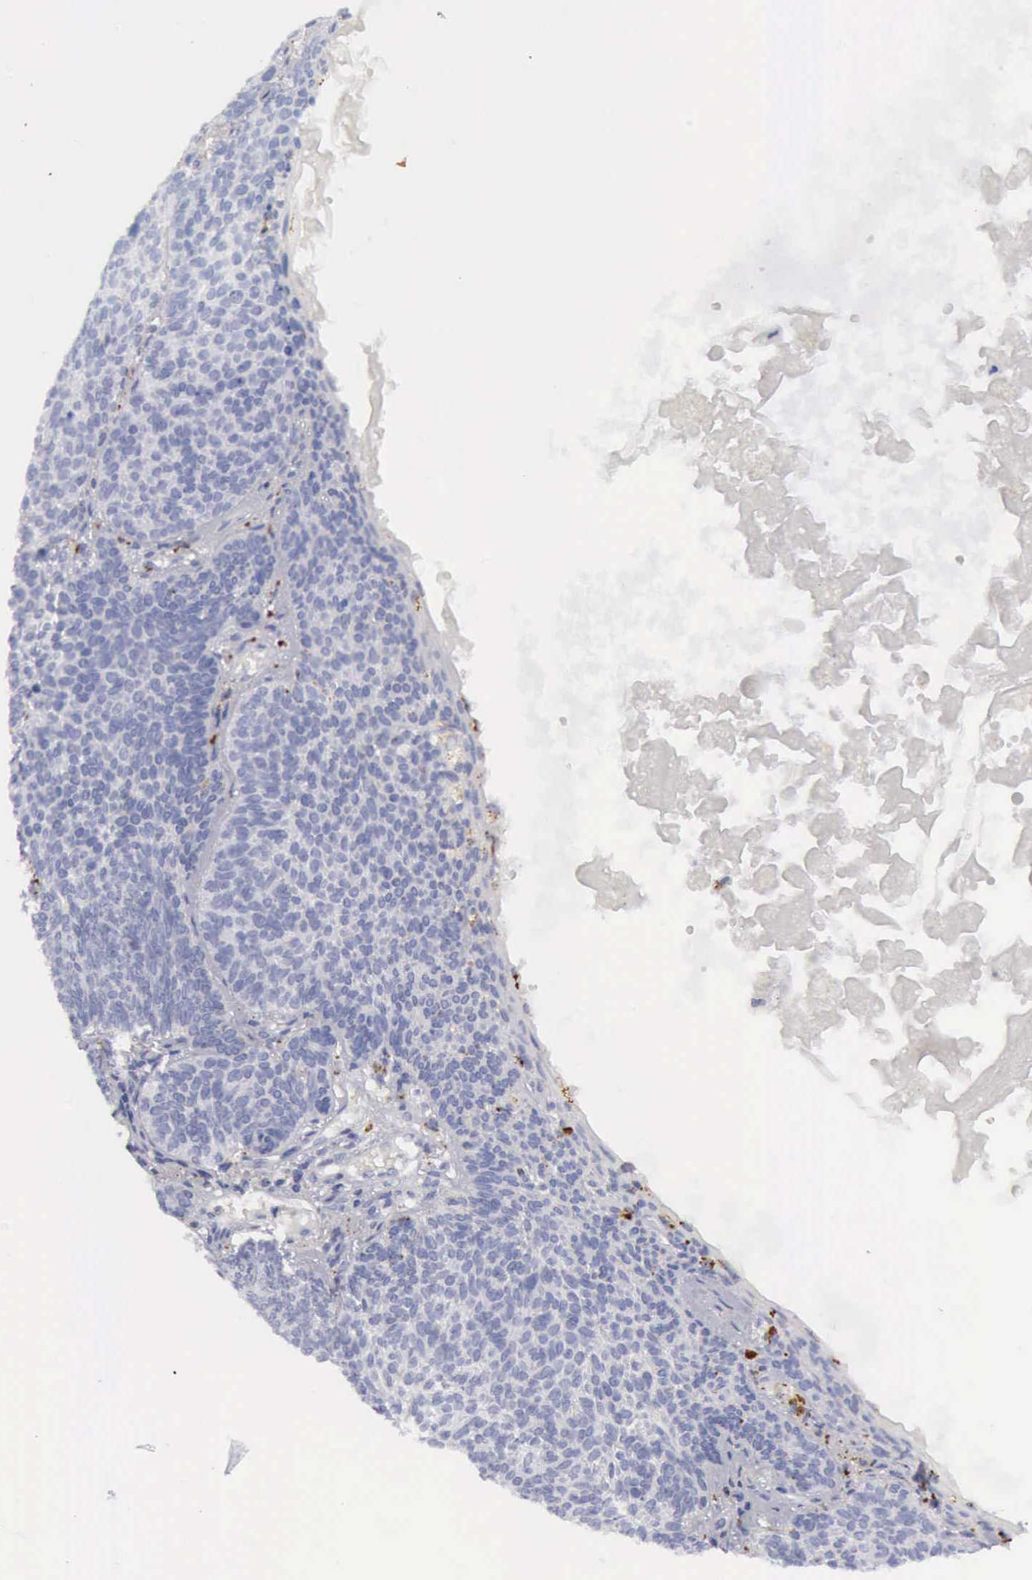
{"staining": {"intensity": "negative", "quantity": "none", "location": "none"}, "tissue": "skin cancer", "cell_type": "Tumor cells", "image_type": "cancer", "snomed": [{"axis": "morphology", "description": "Basal cell carcinoma"}, {"axis": "topography", "description": "Skin"}], "caption": "Tumor cells are negative for protein expression in human skin cancer (basal cell carcinoma).", "gene": "CTSS", "patient": {"sex": "male", "age": 84}}